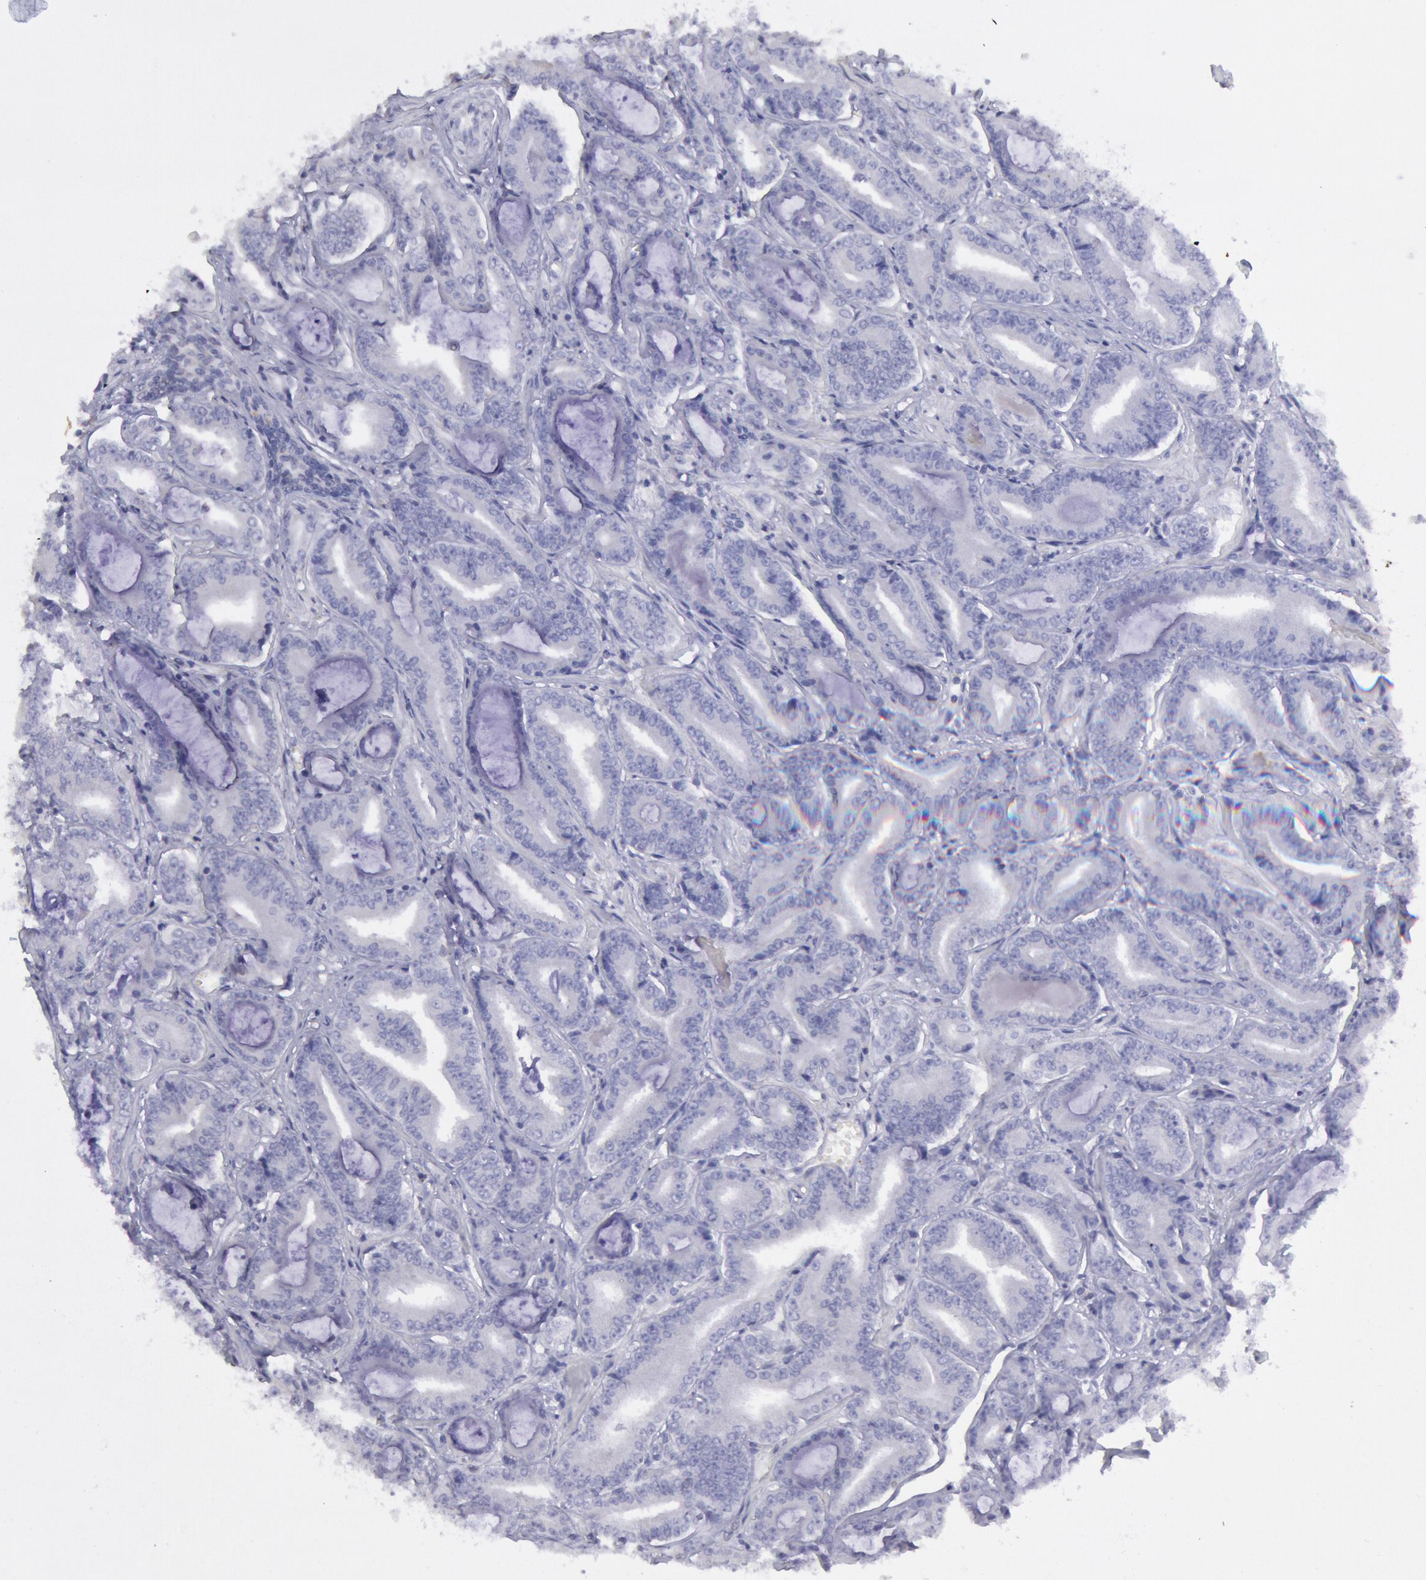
{"staining": {"intensity": "negative", "quantity": "none", "location": "none"}, "tissue": "prostate cancer", "cell_type": "Tumor cells", "image_type": "cancer", "snomed": [{"axis": "morphology", "description": "Adenocarcinoma, Low grade"}, {"axis": "topography", "description": "Prostate"}], "caption": "Micrograph shows no protein staining in tumor cells of prostate adenocarcinoma (low-grade) tissue. The staining is performed using DAB brown chromogen with nuclei counter-stained in using hematoxylin.", "gene": "MYH7", "patient": {"sex": "male", "age": 65}}